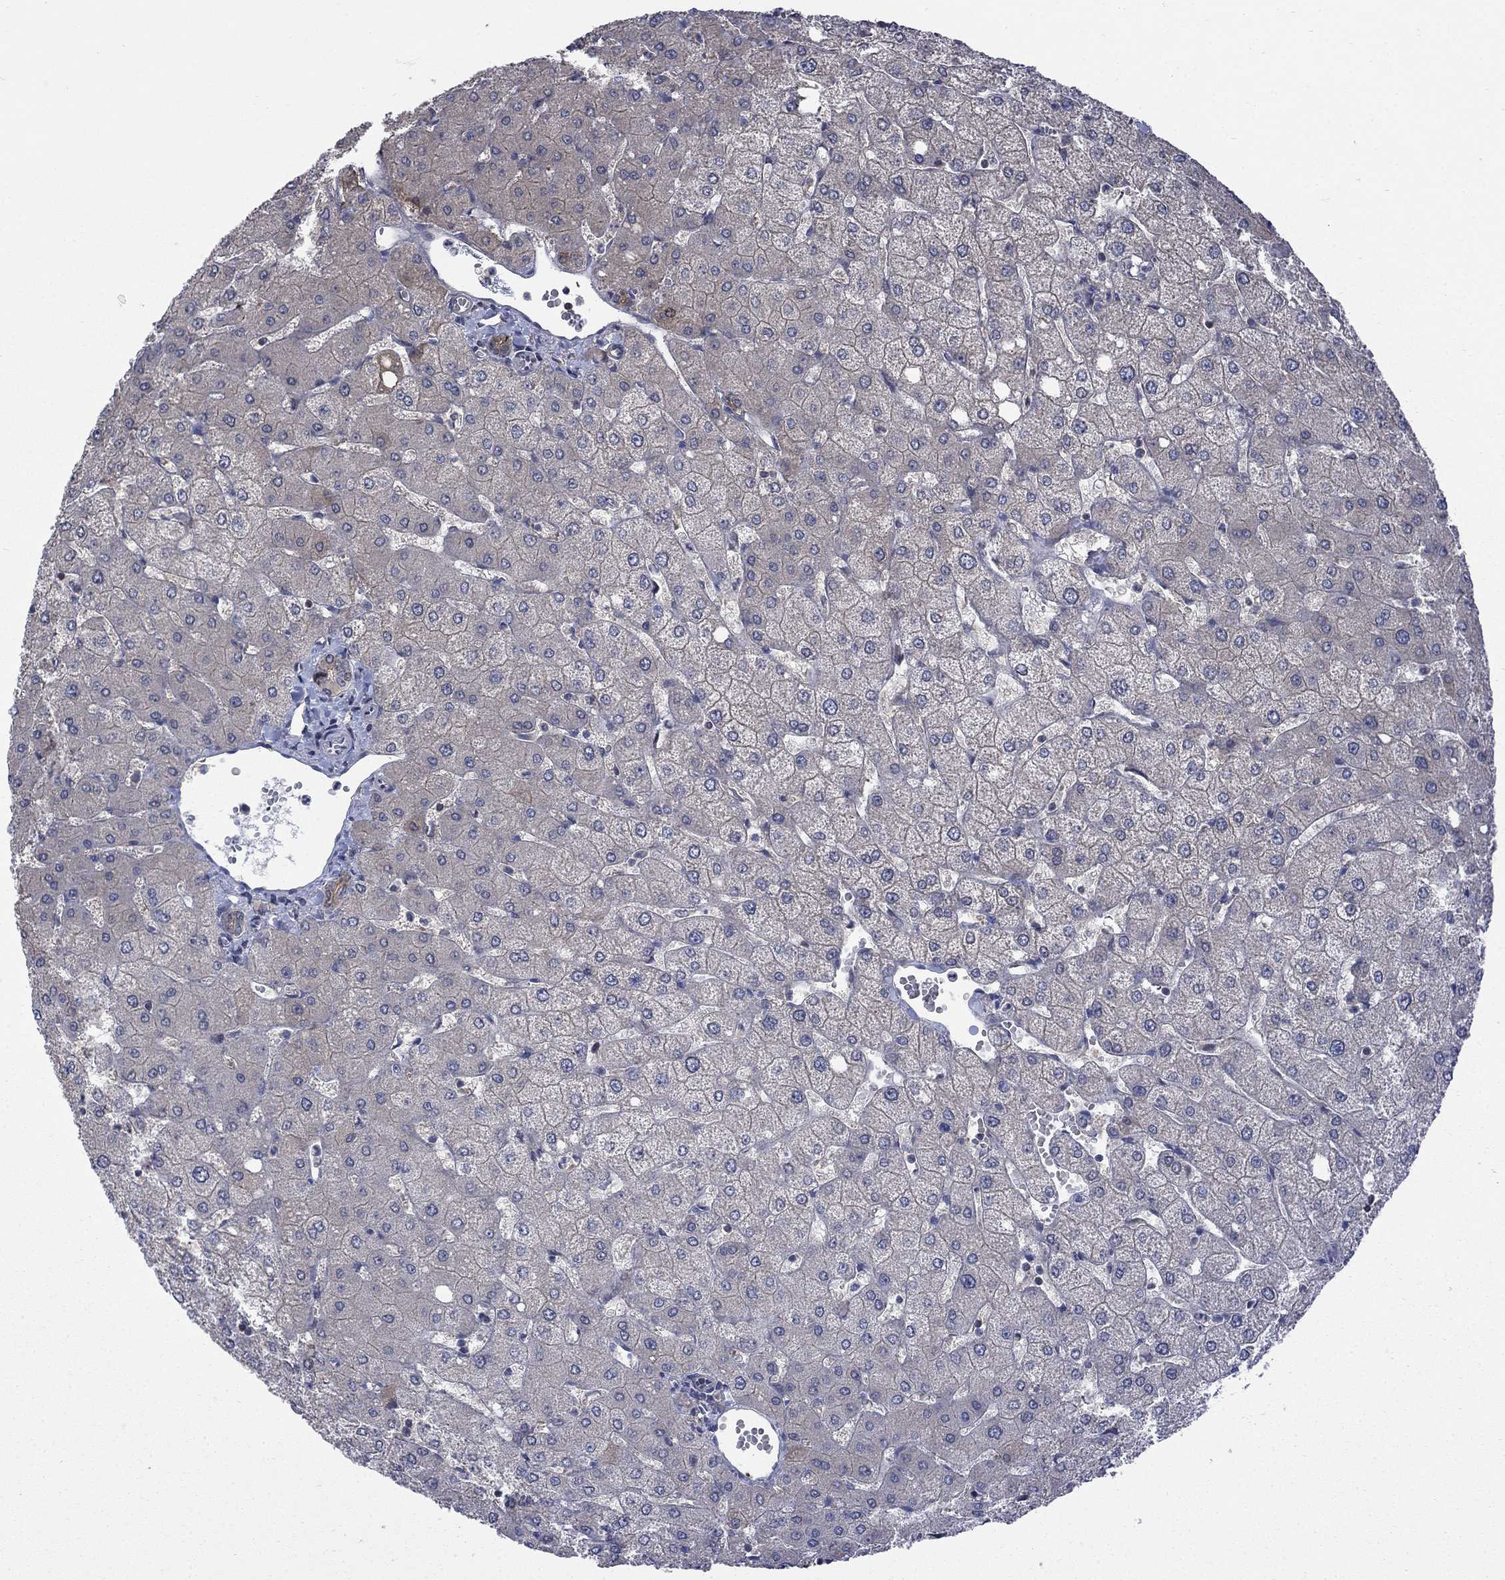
{"staining": {"intensity": "weak", "quantity": "25%-75%", "location": "cytoplasmic/membranous"}, "tissue": "liver", "cell_type": "Cholangiocytes", "image_type": "normal", "snomed": [{"axis": "morphology", "description": "Normal tissue, NOS"}, {"axis": "topography", "description": "Liver"}], "caption": "This is an image of immunohistochemistry staining of normal liver, which shows weak staining in the cytoplasmic/membranous of cholangiocytes.", "gene": "PDZD2", "patient": {"sex": "female", "age": 54}}